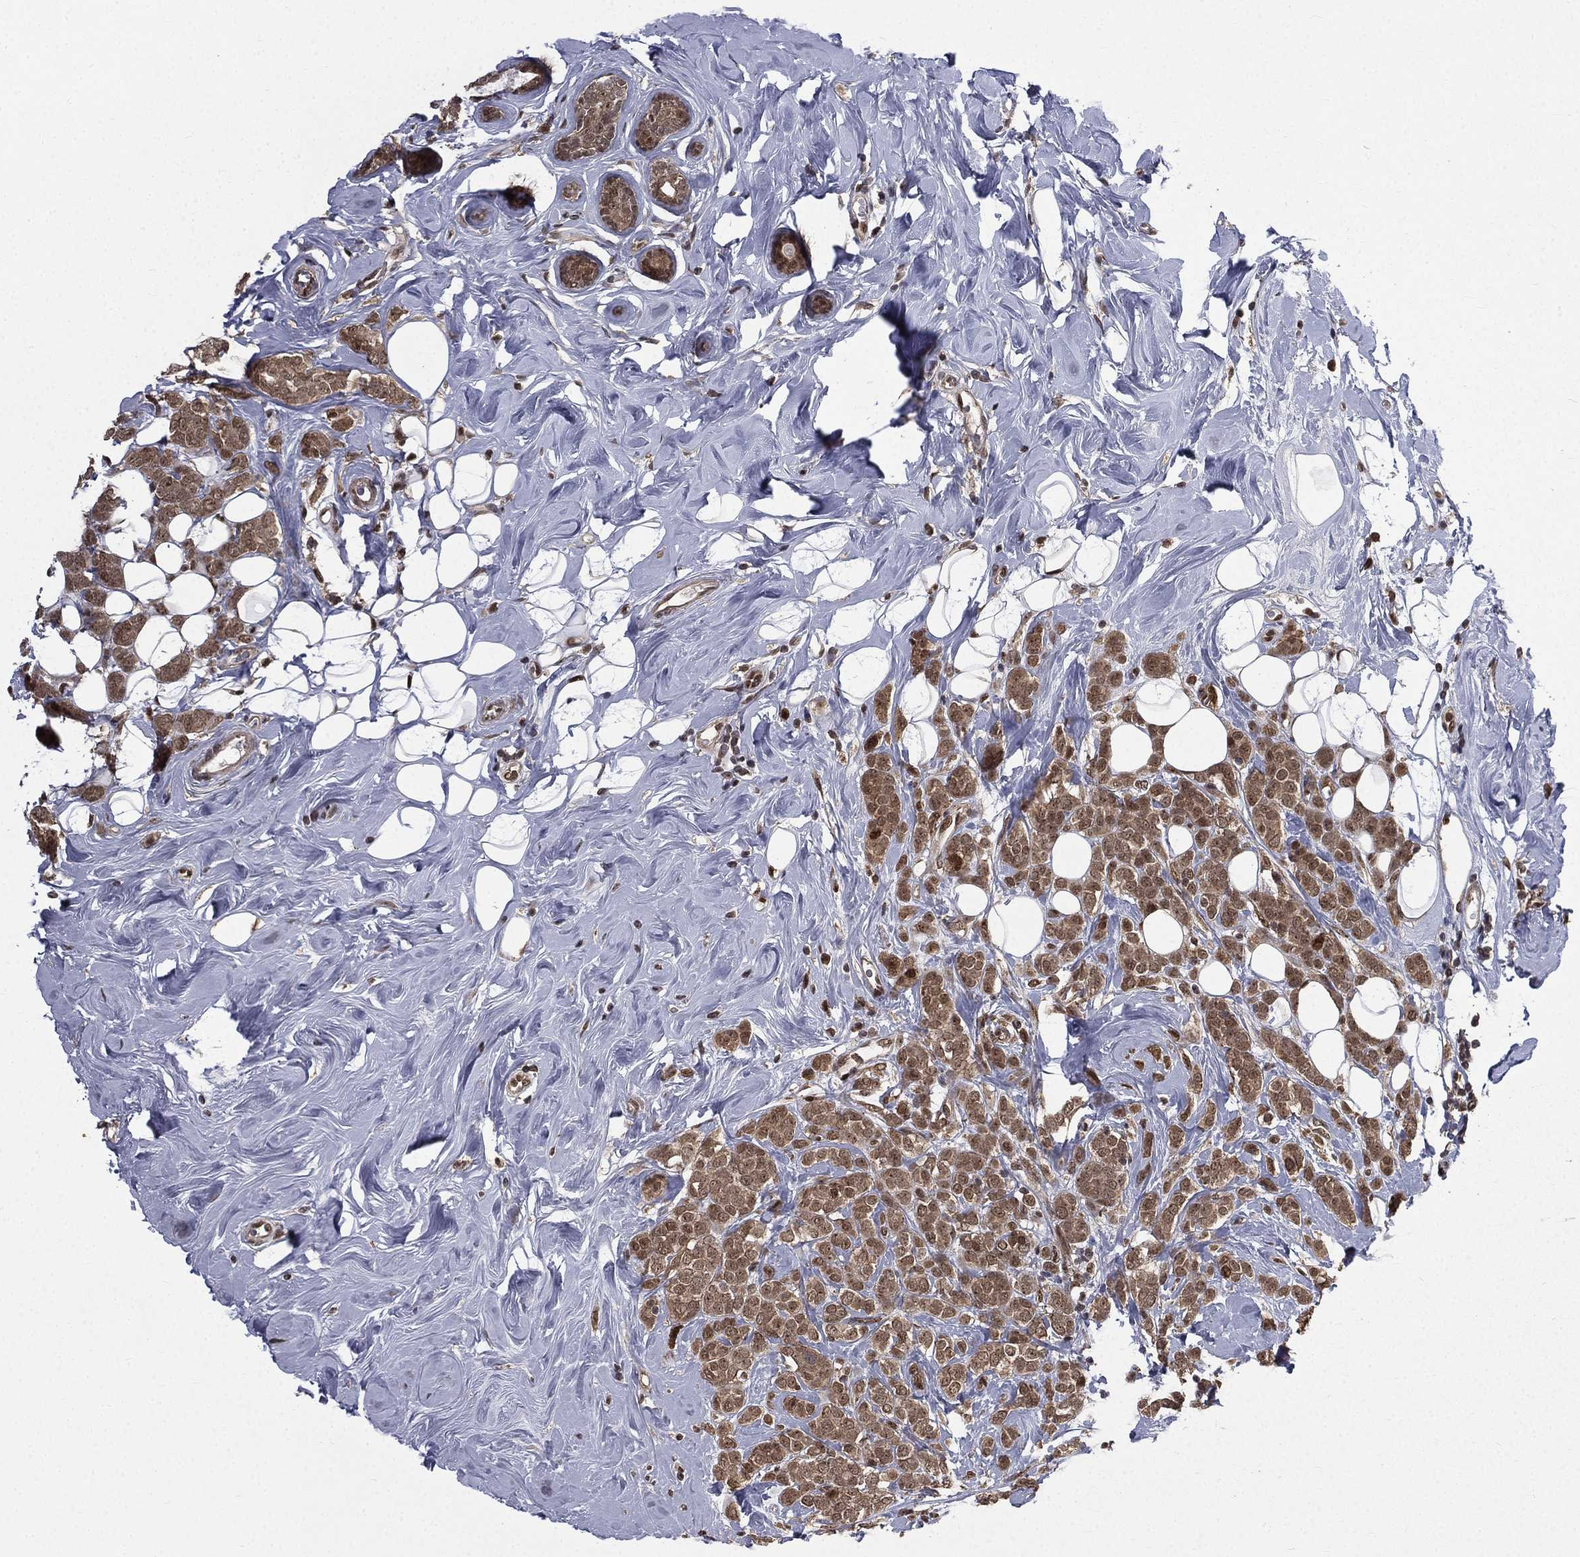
{"staining": {"intensity": "weak", "quantity": ">75%", "location": "cytoplasmic/membranous,nuclear"}, "tissue": "breast cancer", "cell_type": "Tumor cells", "image_type": "cancer", "snomed": [{"axis": "morphology", "description": "Lobular carcinoma"}, {"axis": "topography", "description": "Breast"}], "caption": "High-power microscopy captured an immunohistochemistry image of breast cancer, revealing weak cytoplasmic/membranous and nuclear expression in approximately >75% of tumor cells. Using DAB (brown) and hematoxylin (blue) stains, captured at high magnification using brightfield microscopy.", "gene": "JMJD6", "patient": {"sex": "female", "age": 49}}